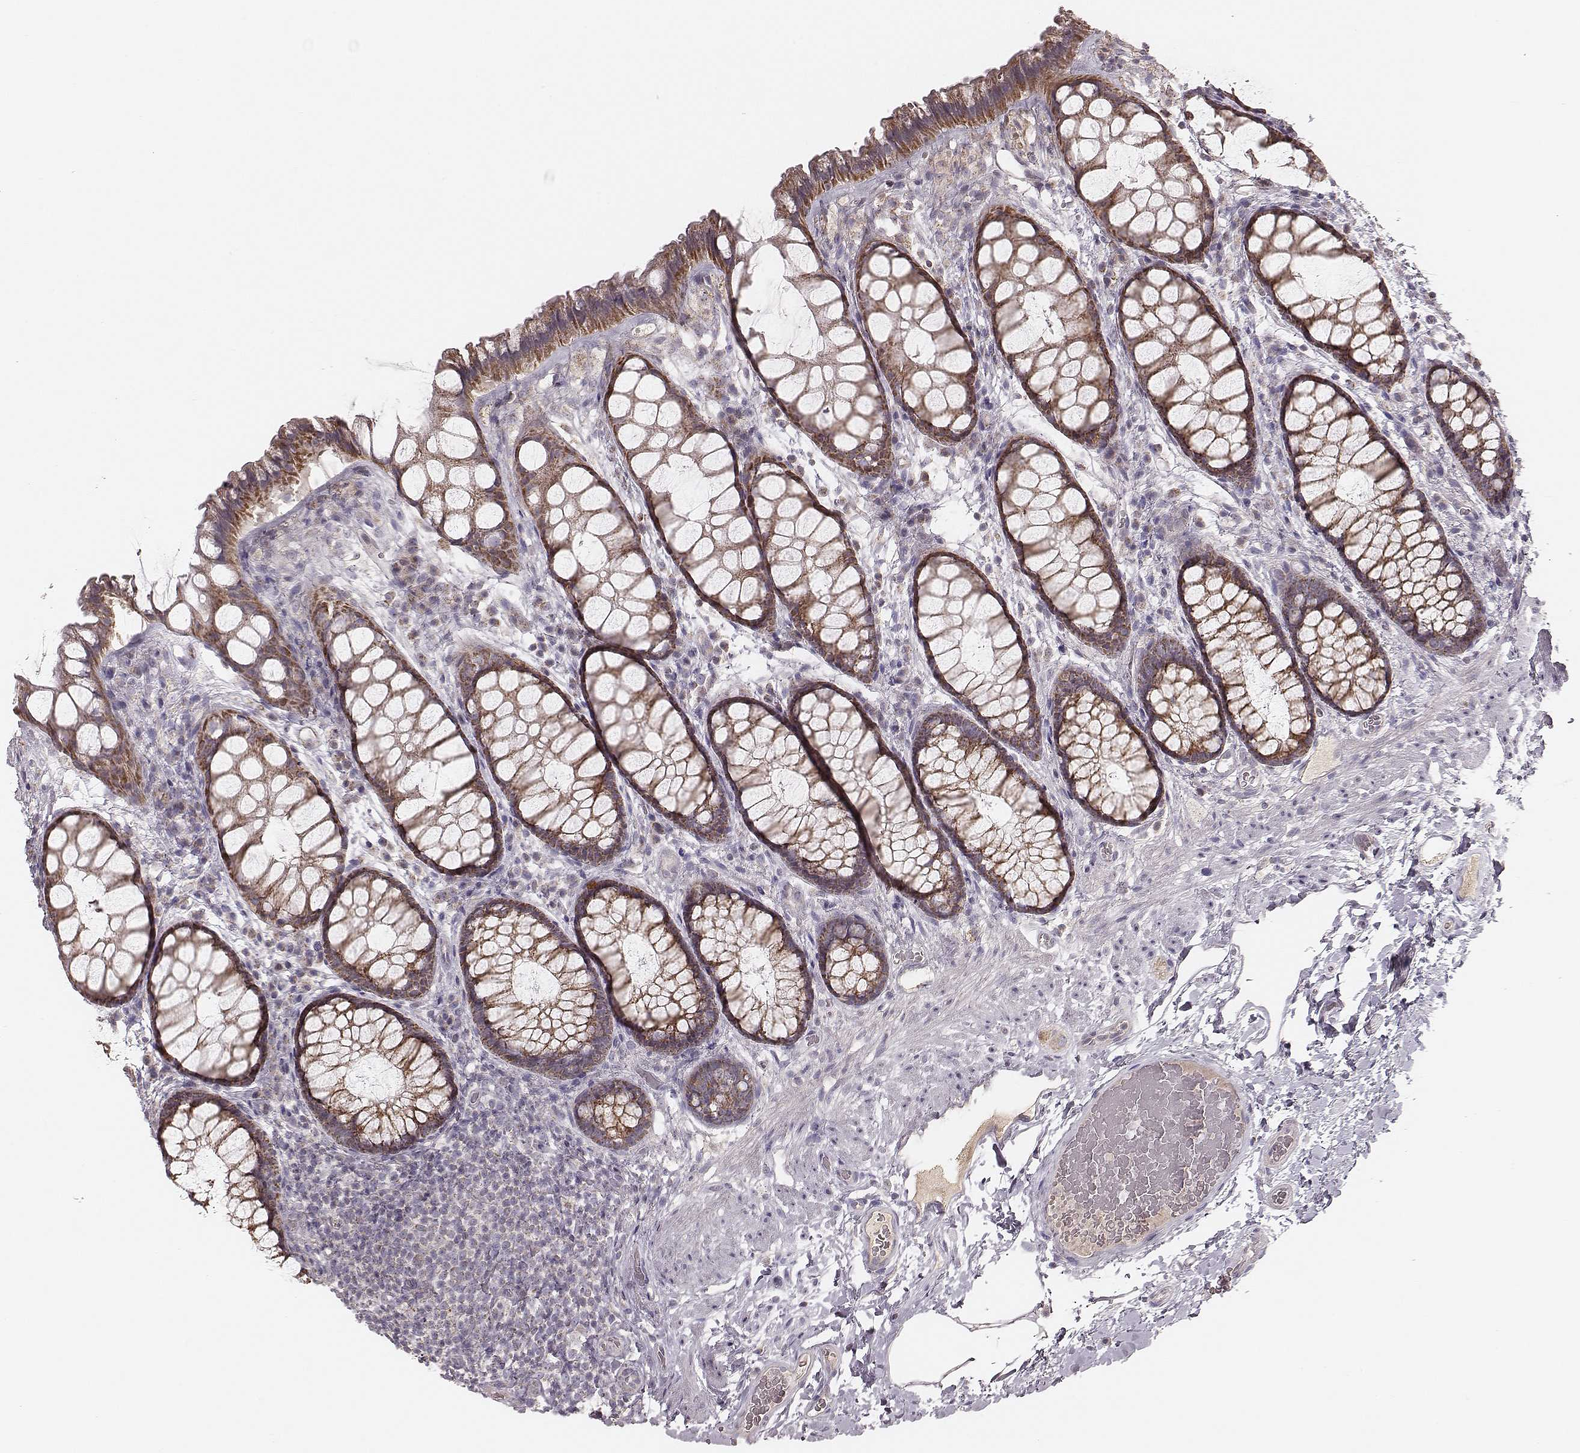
{"staining": {"intensity": "moderate", "quantity": ">75%", "location": "cytoplasmic/membranous"}, "tissue": "rectum", "cell_type": "Glandular cells", "image_type": "normal", "snomed": [{"axis": "morphology", "description": "Normal tissue, NOS"}, {"axis": "topography", "description": "Rectum"}], "caption": "This micrograph exhibits IHC staining of benign rectum, with medium moderate cytoplasmic/membranous staining in about >75% of glandular cells.", "gene": "MRPS27", "patient": {"sex": "female", "age": 62}}